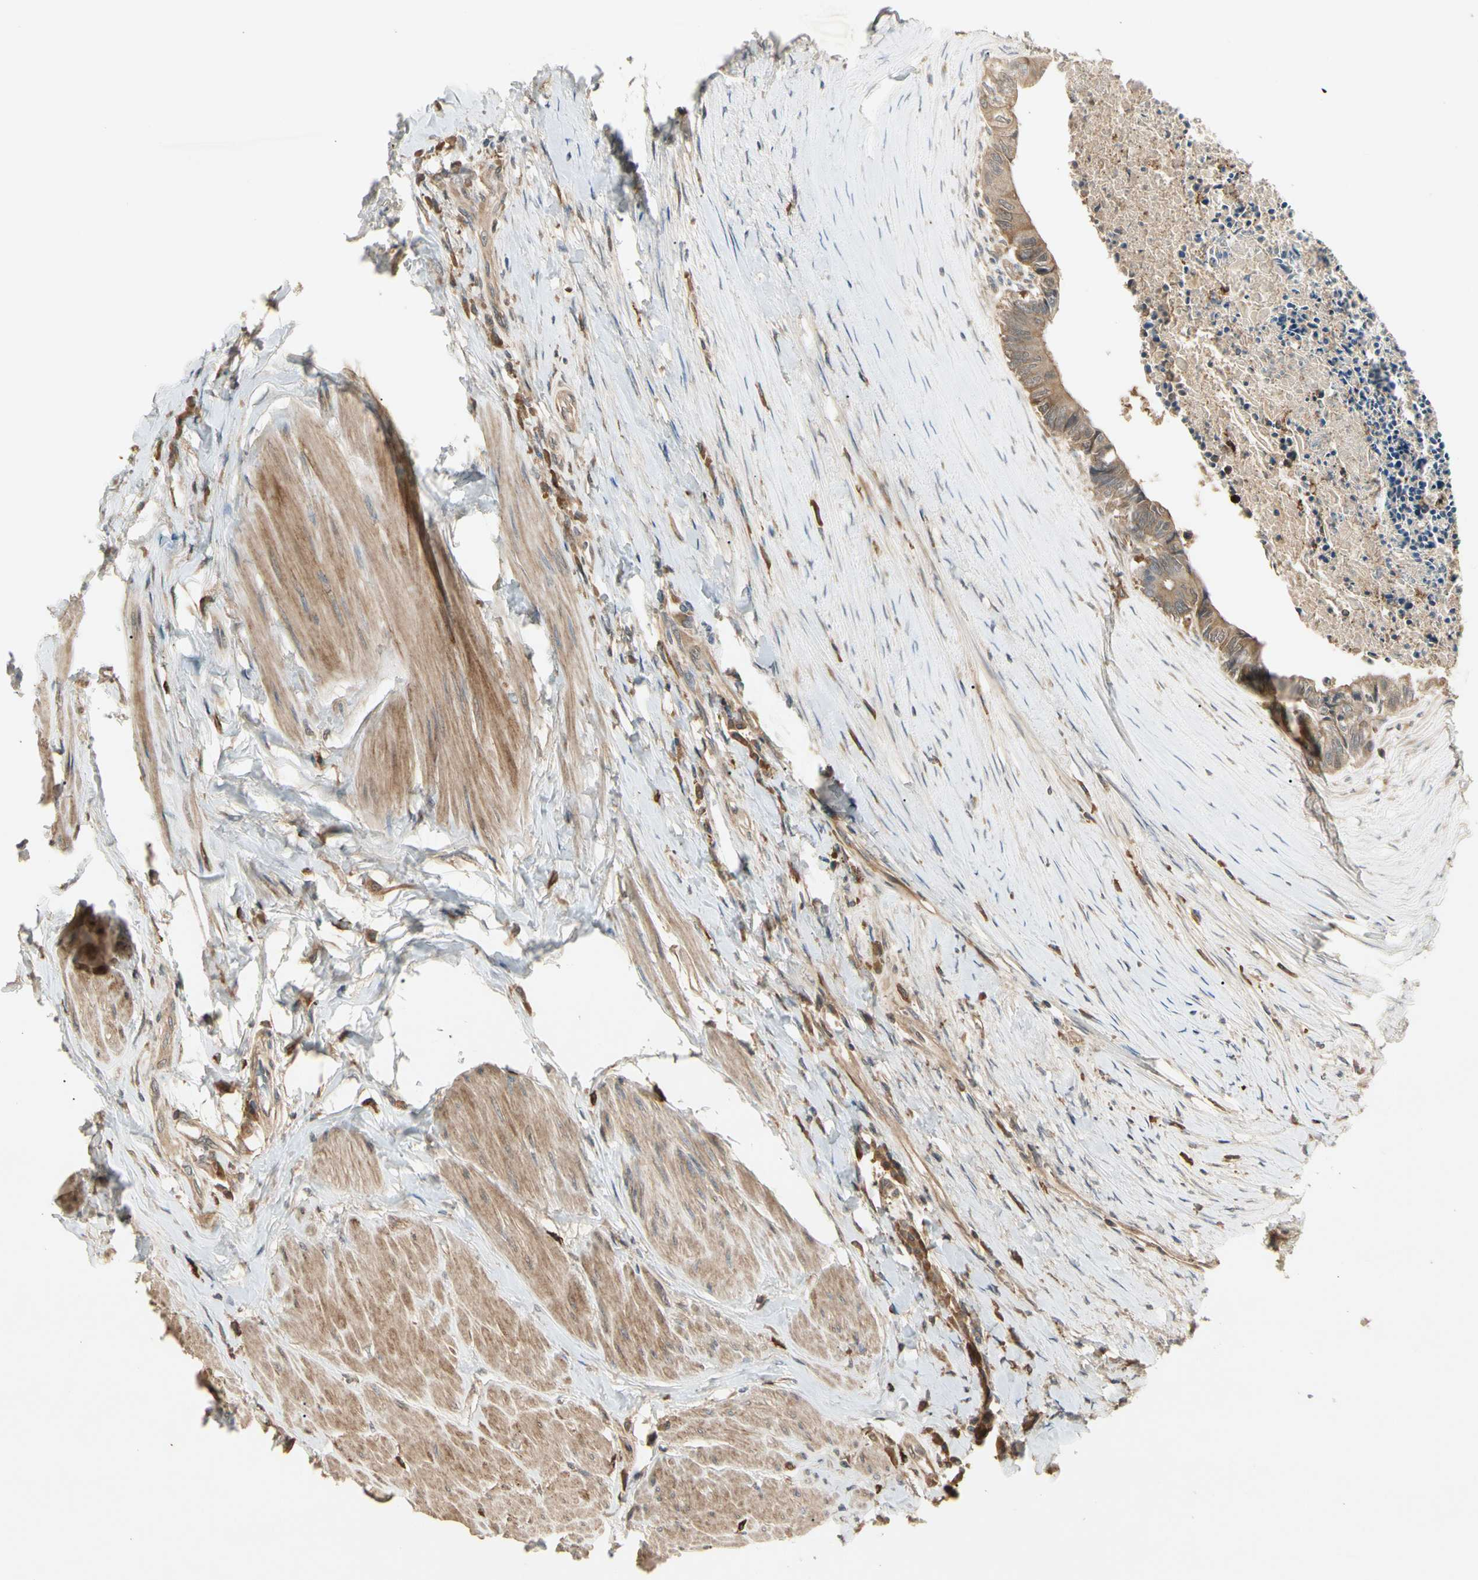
{"staining": {"intensity": "weak", "quantity": ">75%", "location": "cytoplasmic/membranous"}, "tissue": "colorectal cancer", "cell_type": "Tumor cells", "image_type": "cancer", "snomed": [{"axis": "morphology", "description": "Adenocarcinoma, NOS"}, {"axis": "topography", "description": "Rectum"}], "caption": "Colorectal adenocarcinoma stained with a protein marker exhibits weak staining in tumor cells.", "gene": "ATG4C", "patient": {"sex": "male", "age": 63}}